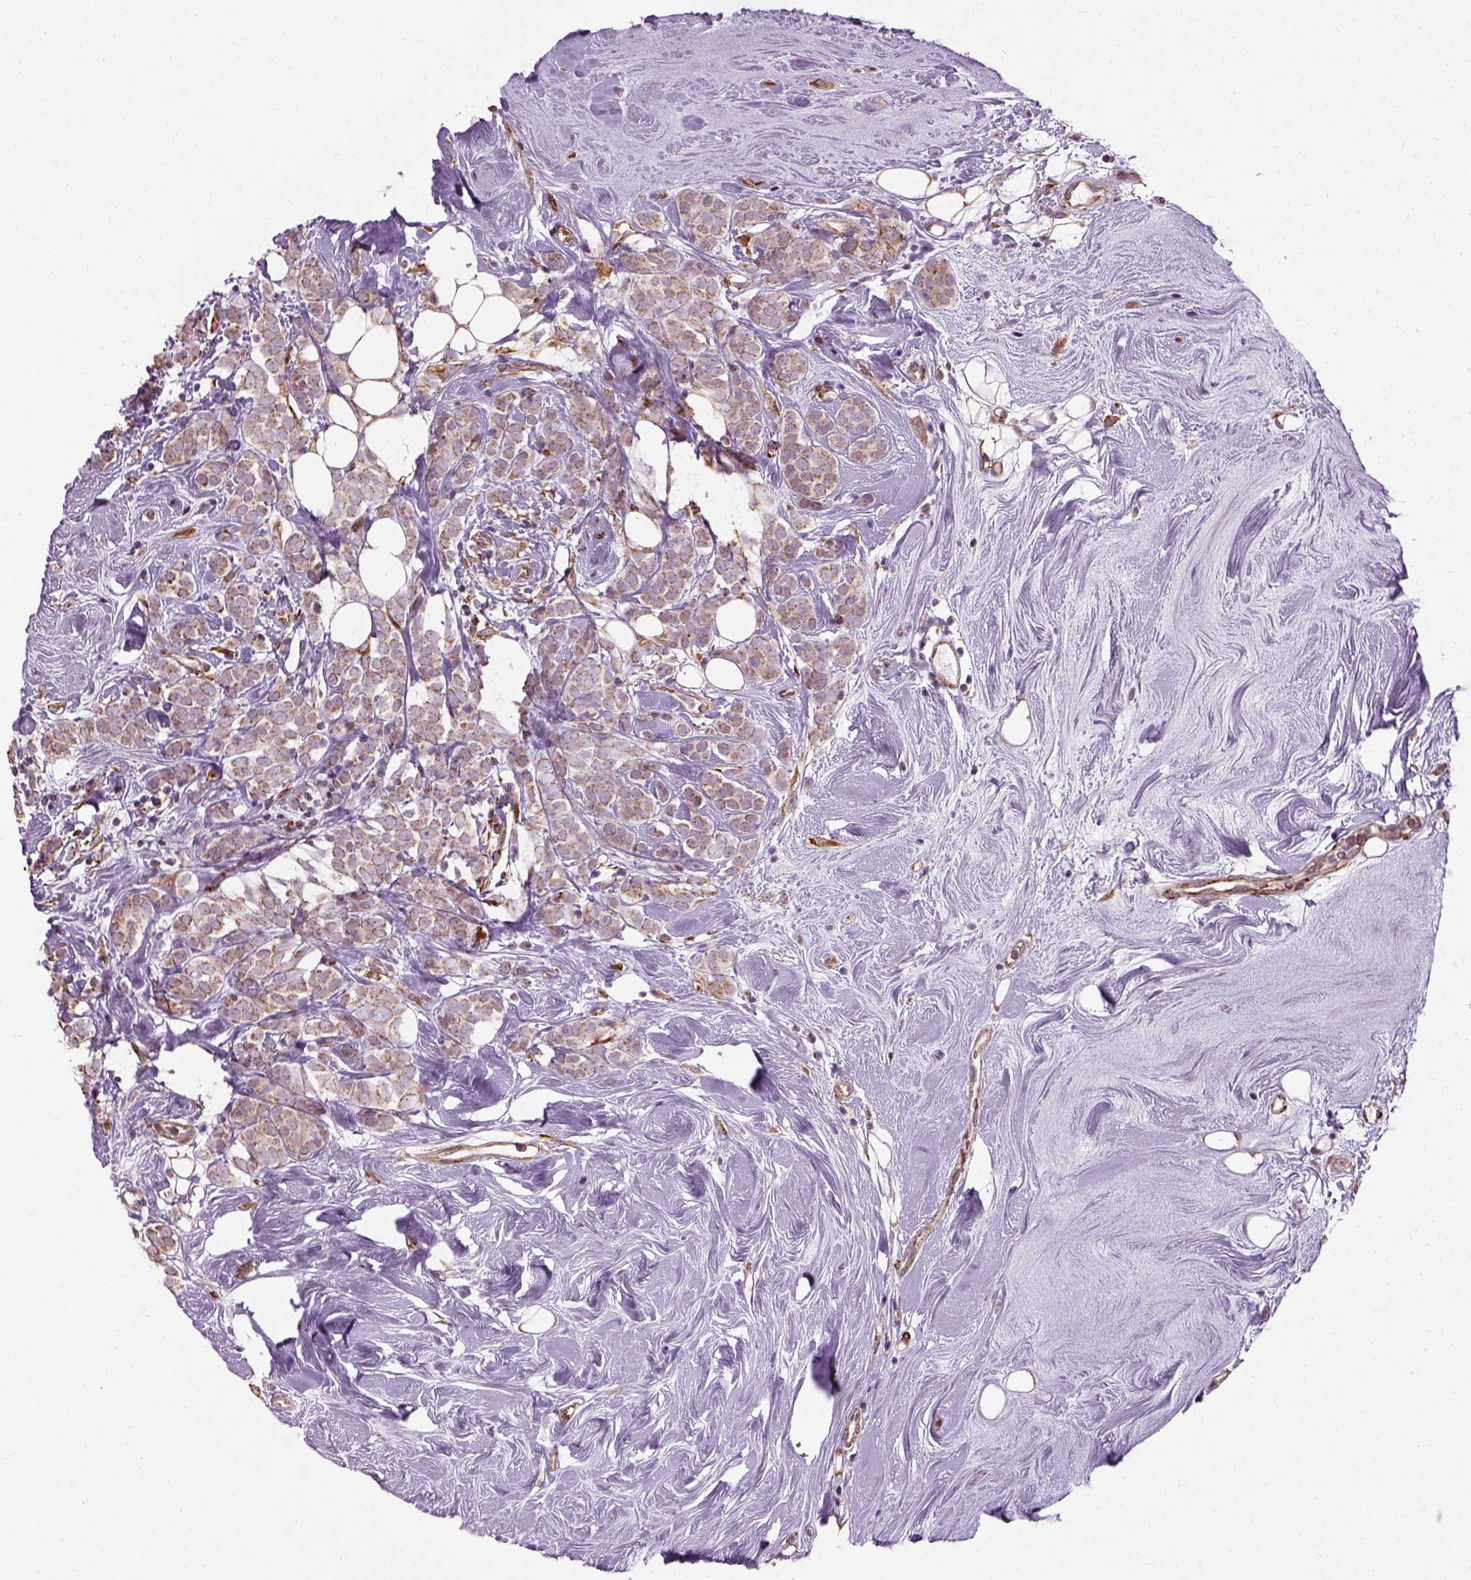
{"staining": {"intensity": "weak", "quantity": ">75%", "location": "cytoplasmic/membranous"}, "tissue": "breast cancer", "cell_type": "Tumor cells", "image_type": "cancer", "snomed": [{"axis": "morphology", "description": "Lobular carcinoma"}, {"axis": "topography", "description": "Breast"}], "caption": "Immunohistochemistry (IHC) of human breast lobular carcinoma displays low levels of weak cytoplasmic/membranous staining in approximately >75% of tumor cells. (DAB = brown stain, brightfield microscopy at high magnification).", "gene": "XK", "patient": {"sex": "female", "age": 49}}